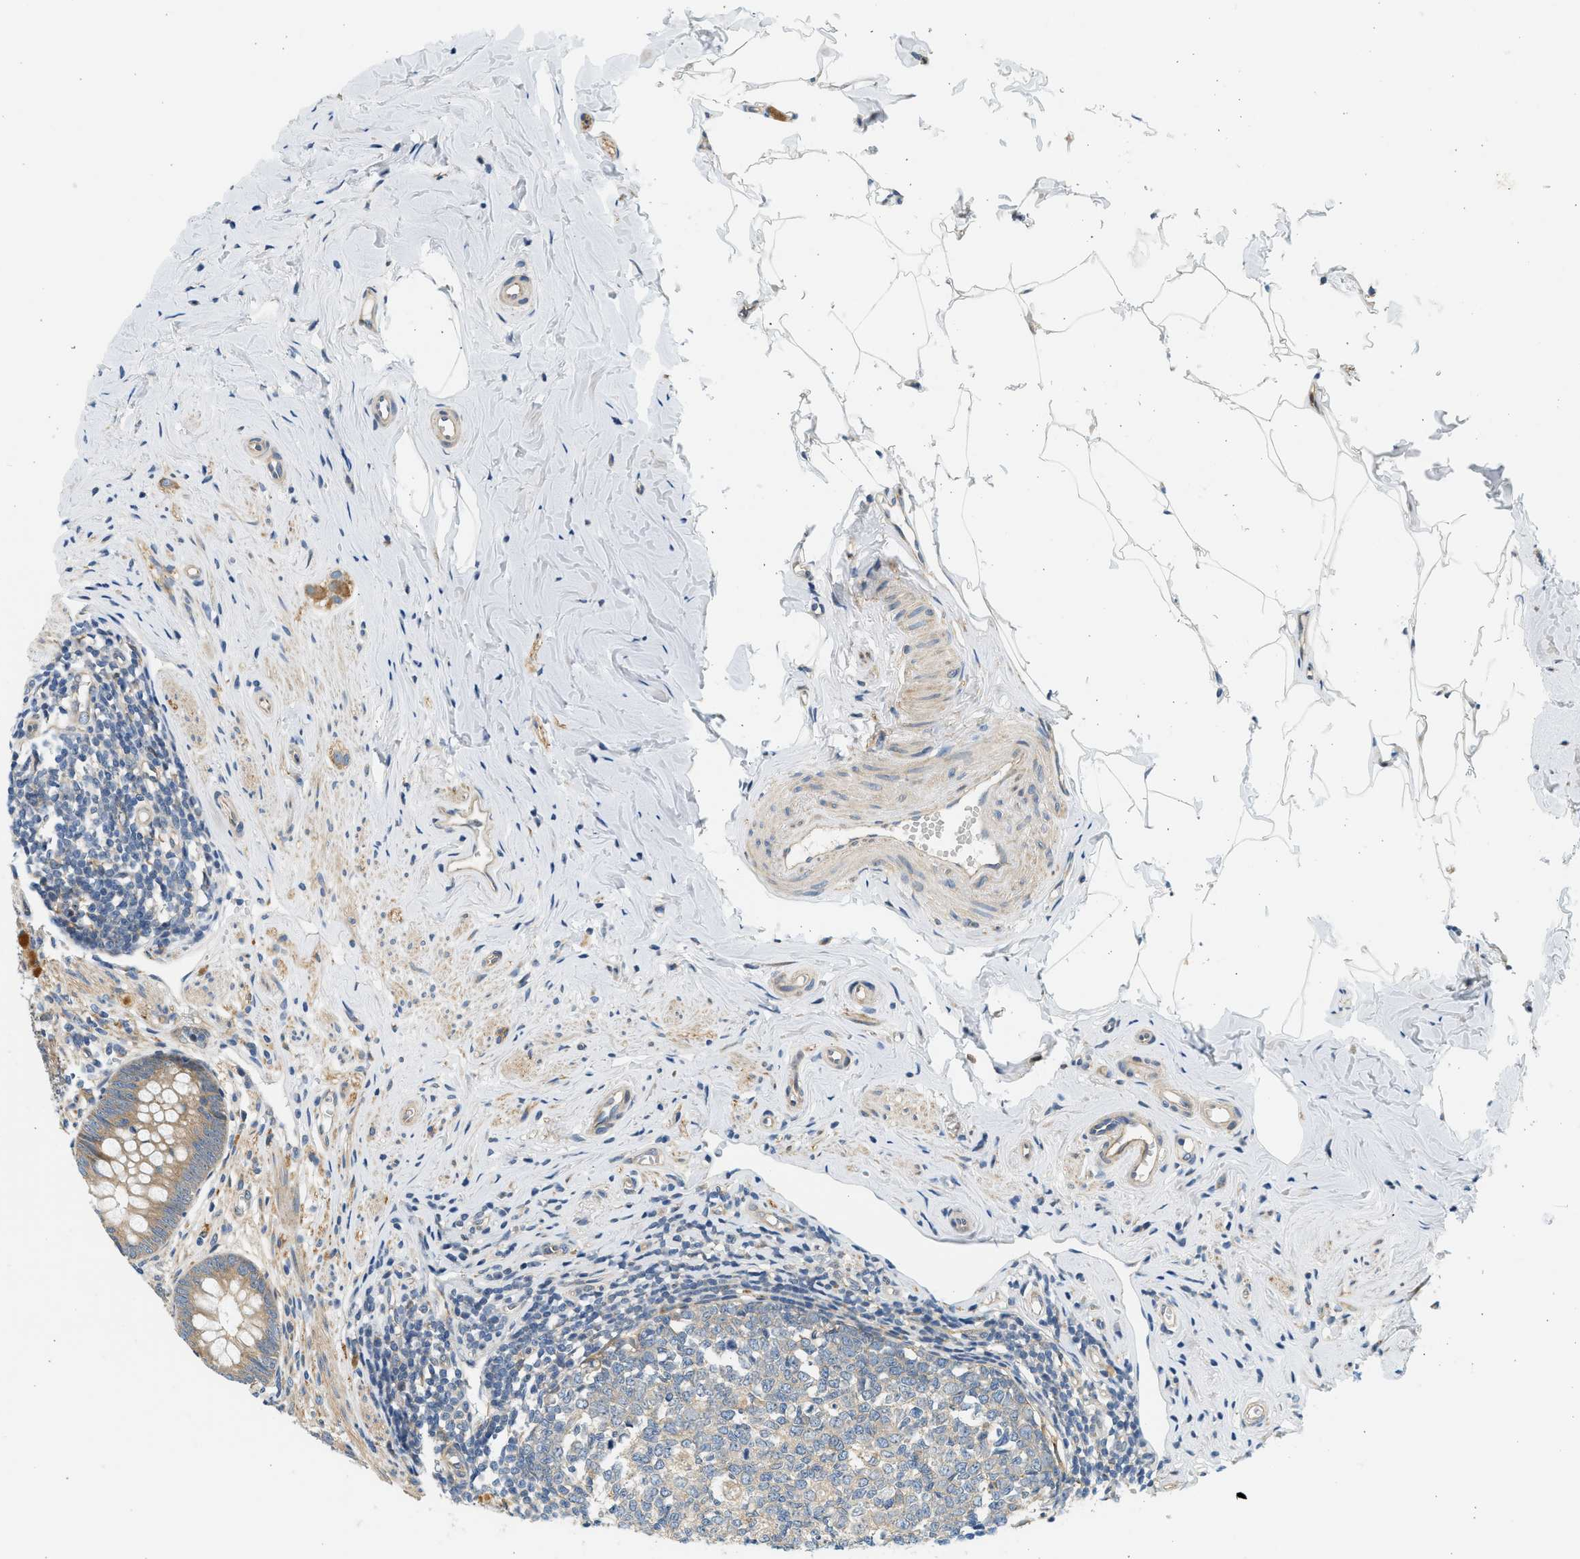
{"staining": {"intensity": "moderate", "quantity": "25%-75%", "location": "cytoplasmic/membranous"}, "tissue": "appendix", "cell_type": "Glandular cells", "image_type": "normal", "snomed": [{"axis": "morphology", "description": "Normal tissue, NOS"}, {"axis": "topography", "description": "Appendix"}], "caption": "A high-resolution micrograph shows IHC staining of normal appendix, which reveals moderate cytoplasmic/membranous staining in about 25%-75% of glandular cells.", "gene": "KDELR2", "patient": {"sex": "male", "age": 56}}